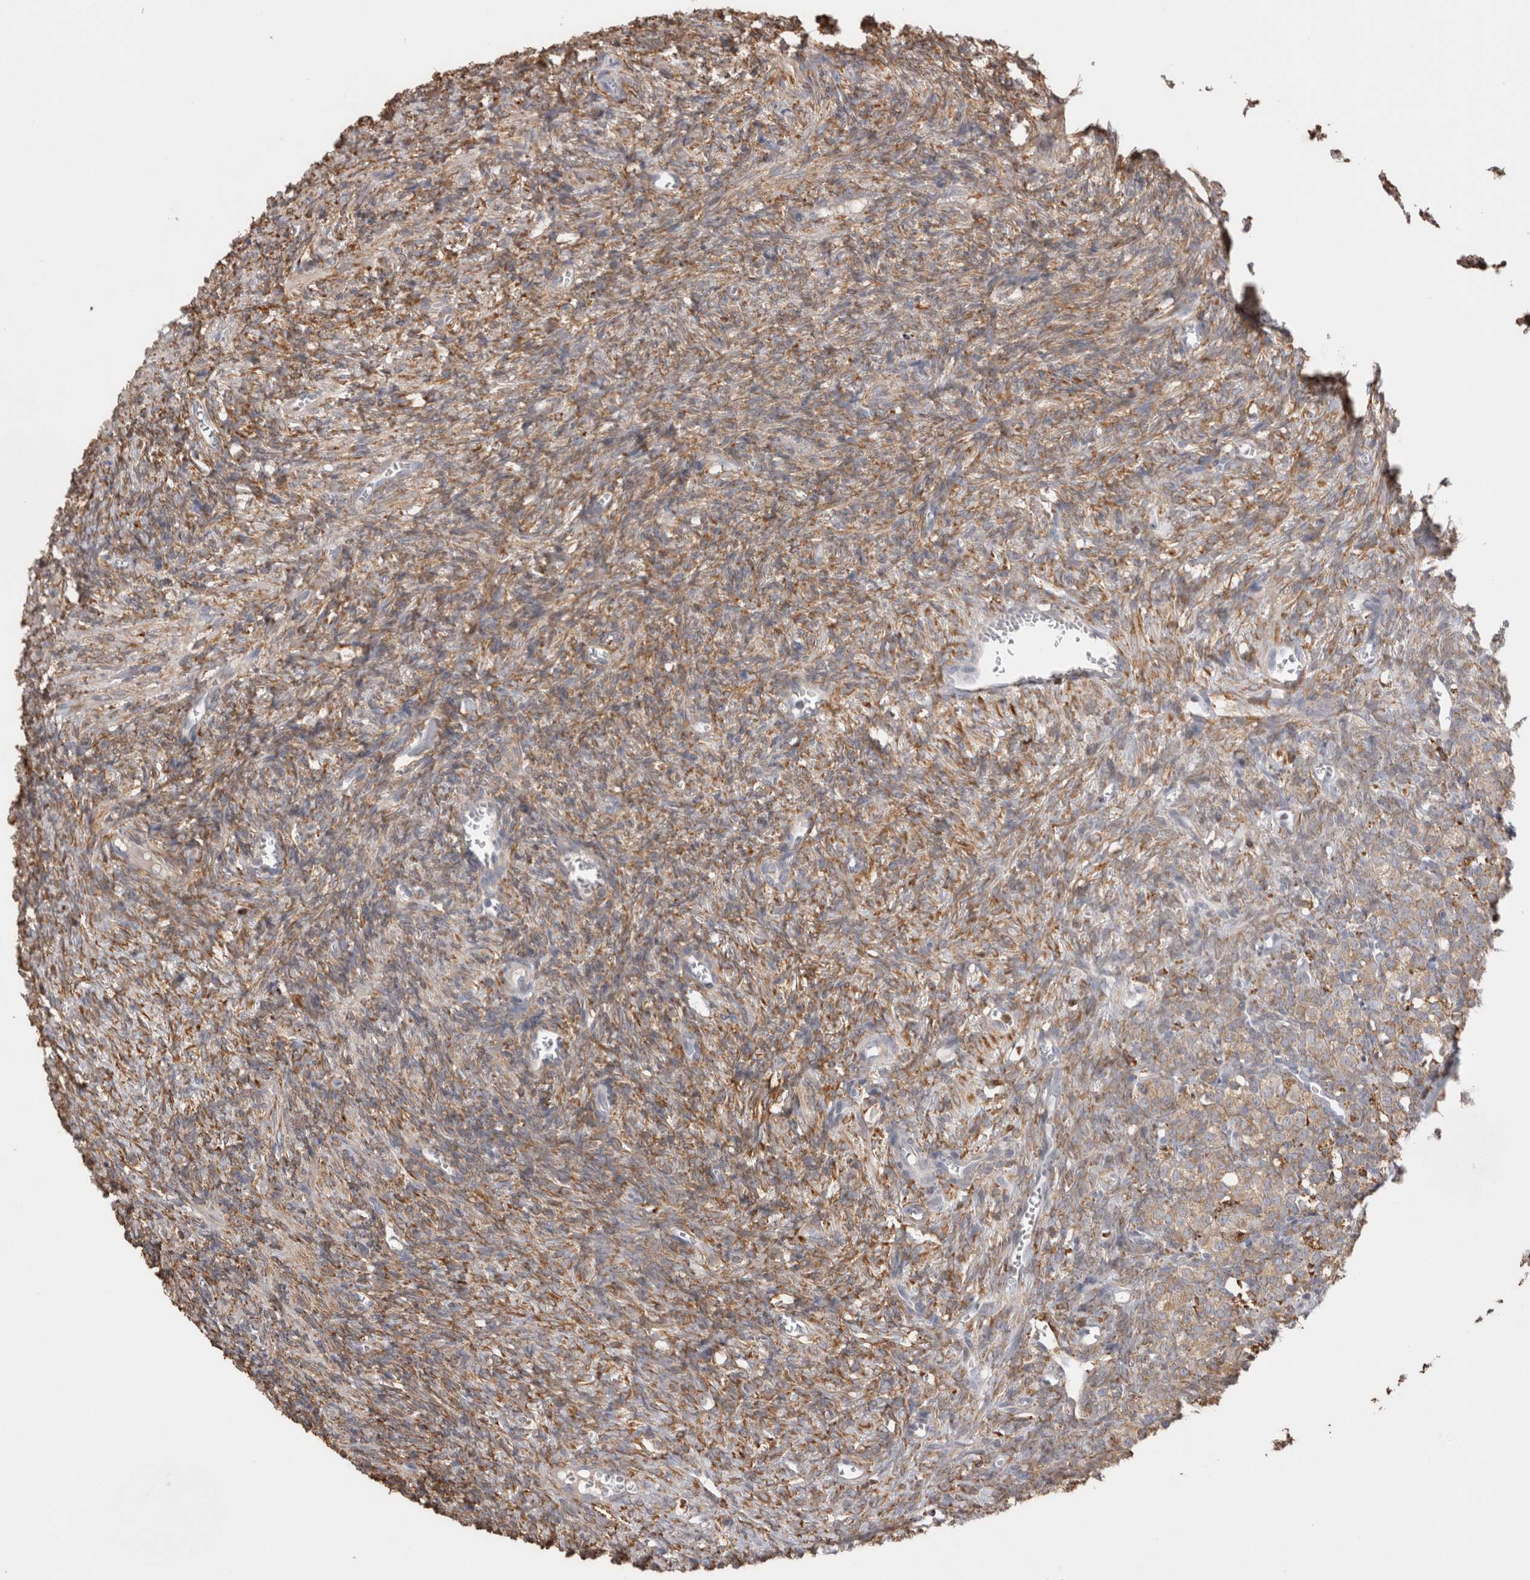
{"staining": {"intensity": "moderate", "quantity": ">75%", "location": "cytoplasmic/membranous"}, "tissue": "ovary", "cell_type": "Ovarian stroma cells", "image_type": "normal", "snomed": [{"axis": "morphology", "description": "Normal tissue, NOS"}, {"axis": "topography", "description": "Ovary"}], "caption": "Protein expression analysis of unremarkable ovary reveals moderate cytoplasmic/membranous staining in about >75% of ovarian stroma cells. (DAB (3,3'-diaminobenzidine) = brown stain, brightfield microscopy at high magnification).", "gene": "LRPAP1", "patient": {"sex": "female", "age": 27}}